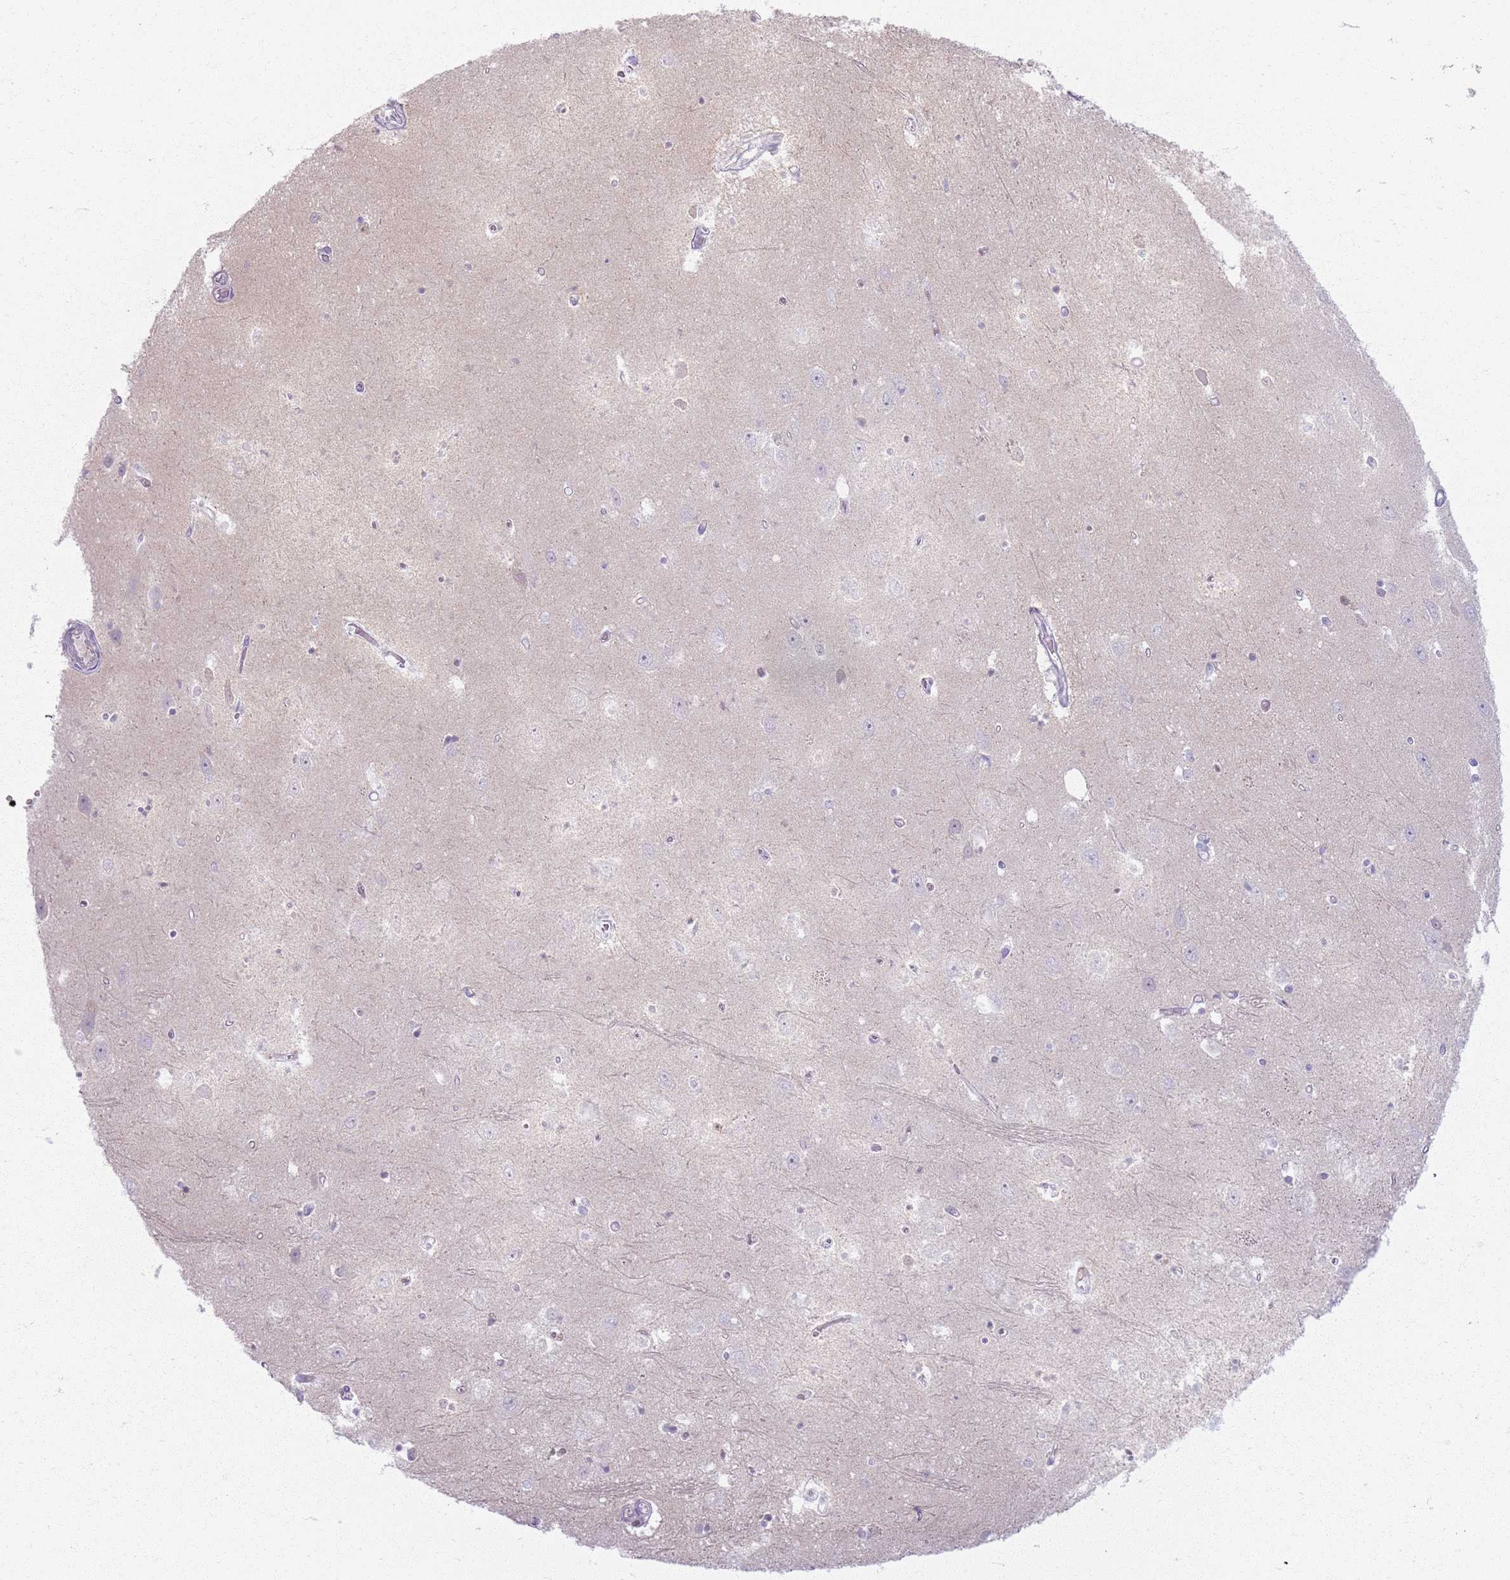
{"staining": {"intensity": "negative", "quantity": "none", "location": "none"}, "tissue": "hippocampus", "cell_type": "Glial cells", "image_type": "normal", "snomed": [{"axis": "morphology", "description": "Normal tissue, NOS"}, {"axis": "topography", "description": "Hippocampus"}], "caption": "This is a histopathology image of immunohistochemistry staining of normal hippocampus, which shows no staining in glial cells. Brightfield microscopy of immunohistochemistry stained with DAB (brown) and hematoxylin (blue), captured at high magnification.", "gene": "CRIPT", "patient": {"sex": "female", "age": 64}}